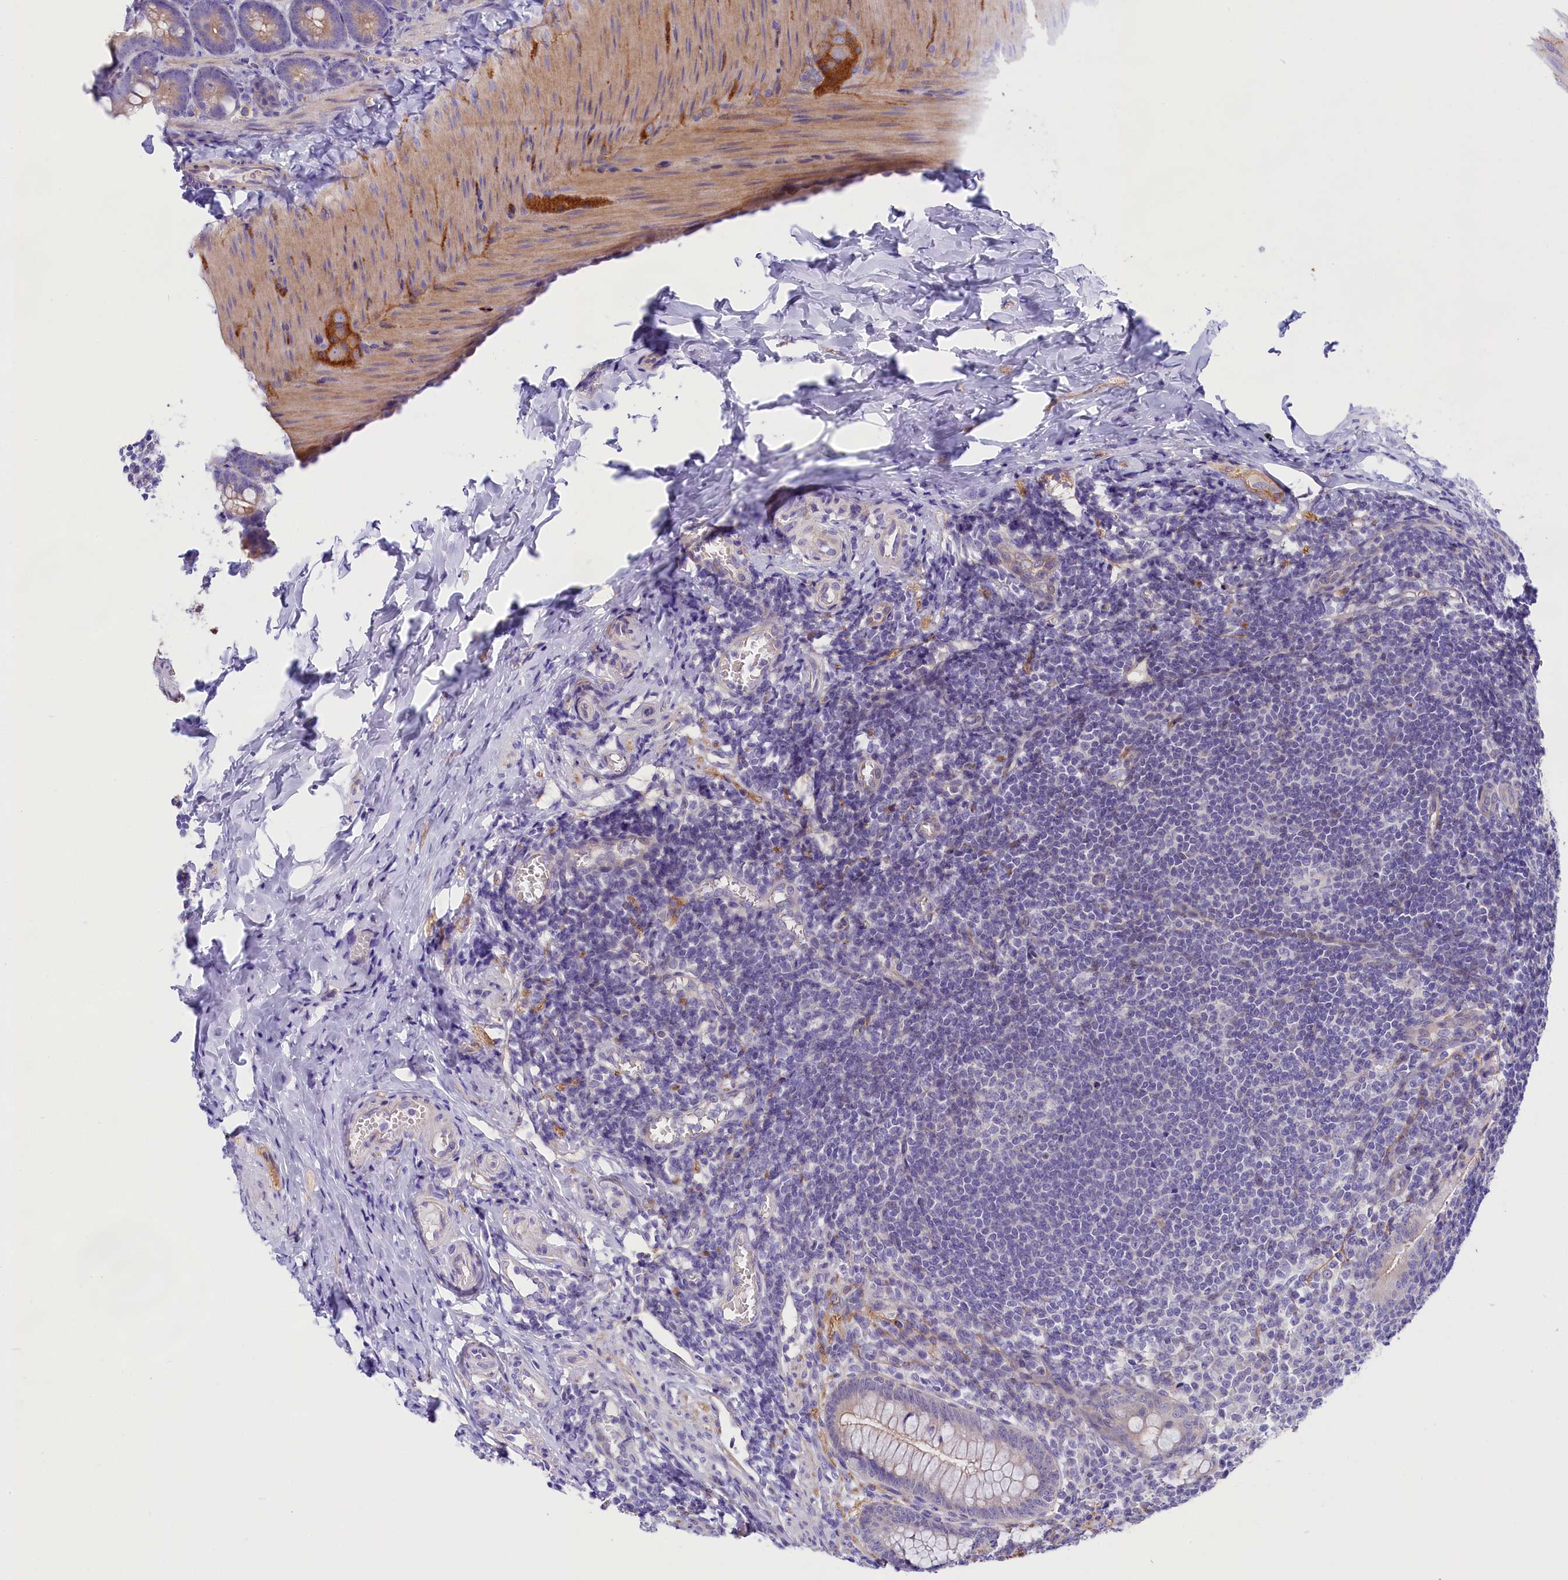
{"staining": {"intensity": "moderate", "quantity": "<25%", "location": "cytoplasmic/membranous"}, "tissue": "appendix", "cell_type": "Glandular cells", "image_type": "normal", "snomed": [{"axis": "morphology", "description": "Normal tissue, NOS"}, {"axis": "topography", "description": "Appendix"}], "caption": "This is a histology image of IHC staining of benign appendix, which shows moderate staining in the cytoplasmic/membranous of glandular cells.", "gene": "PPP1R13L", "patient": {"sex": "female", "age": 33}}